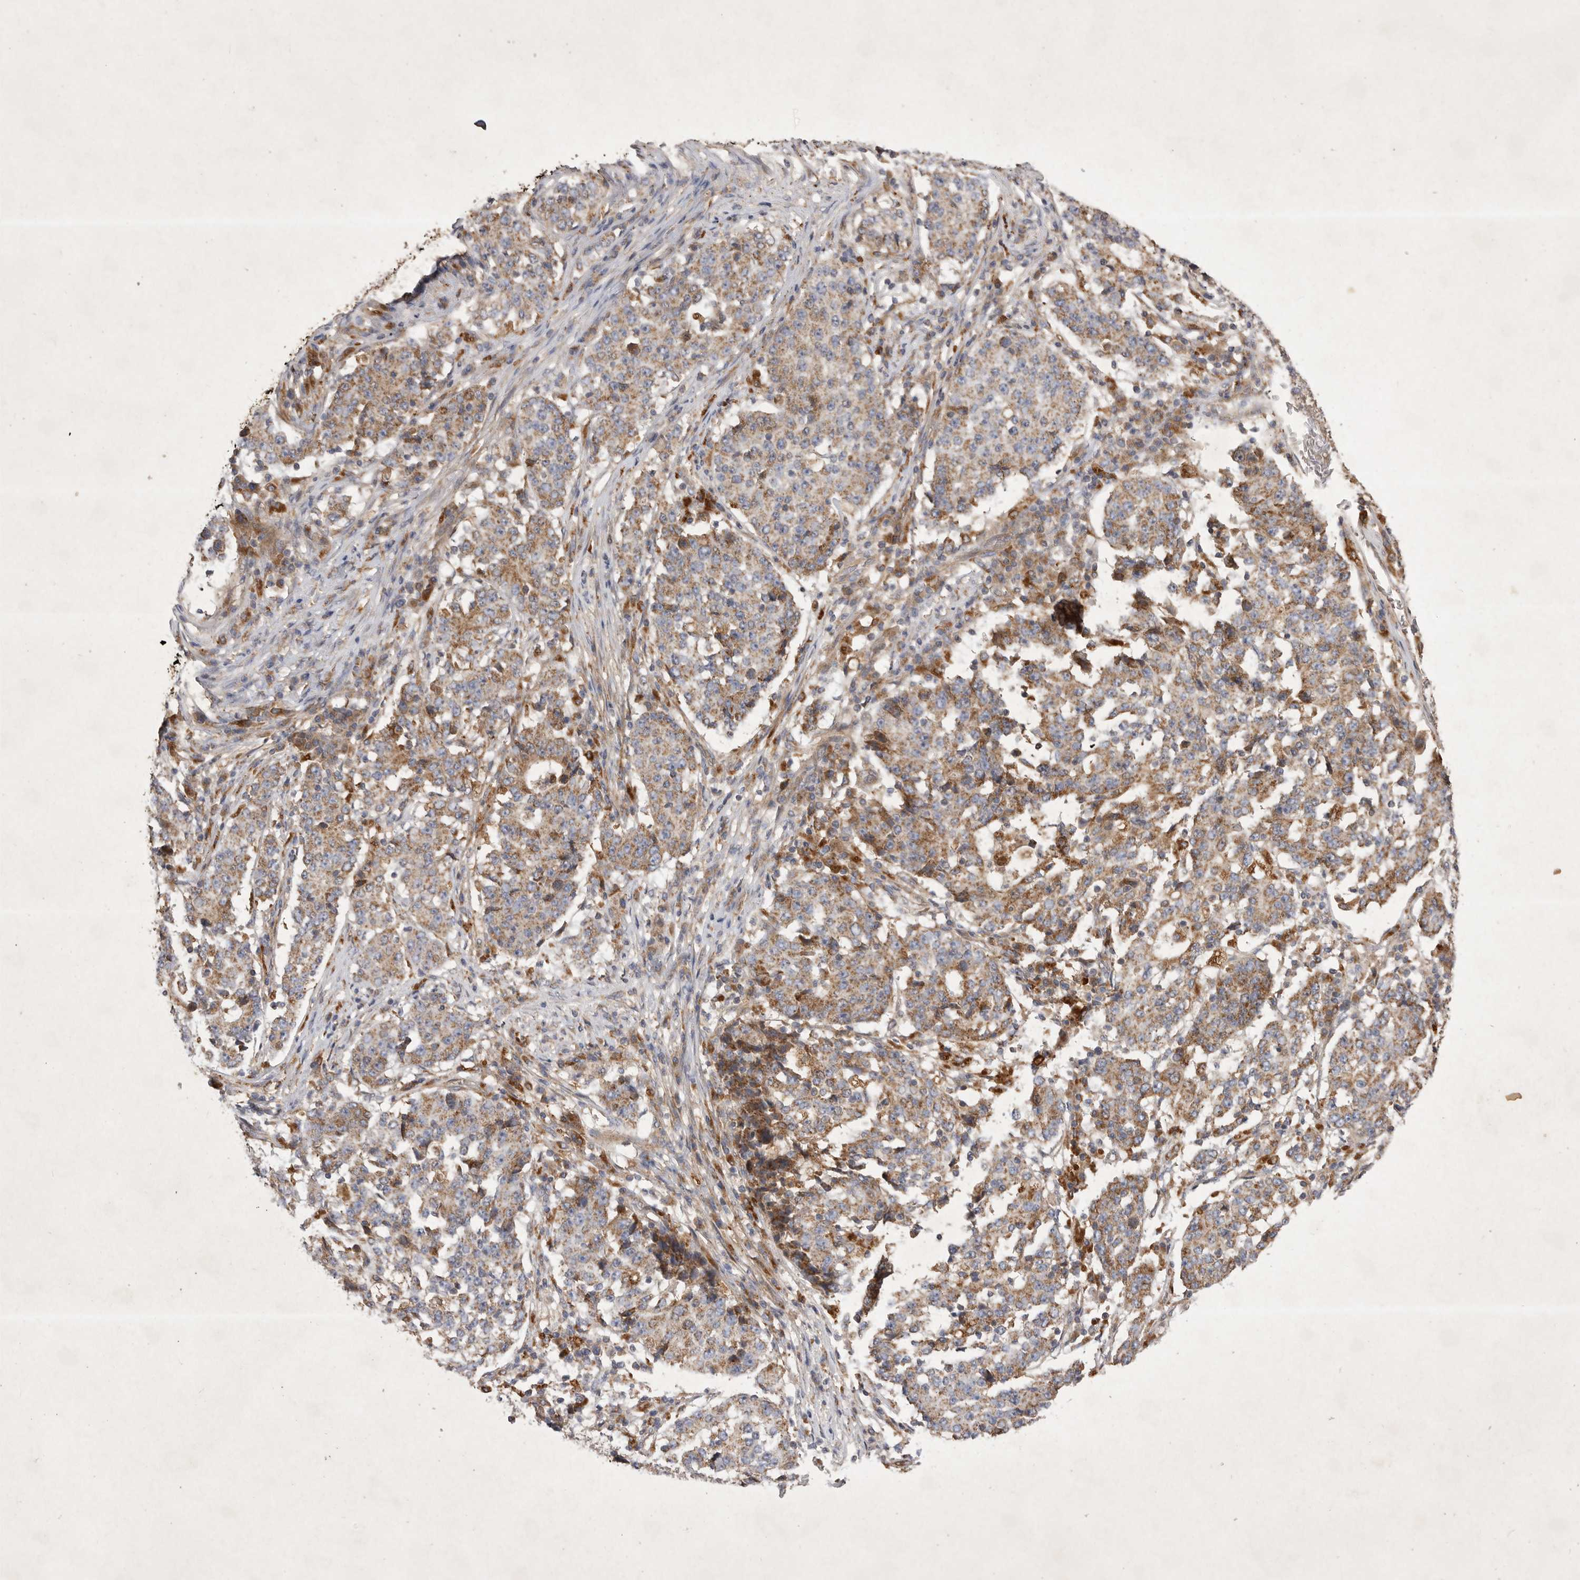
{"staining": {"intensity": "moderate", "quantity": ">75%", "location": "cytoplasmic/membranous"}, "tissue": "stomach cancer", "cell_type": "Tumor cells", "image_type": "cancer", "snomed": [{"axis": "morphology", "description": "Adenocarcinoma, NOS"}, {"axis": "topography", "description": "Stomach"}], "caption": "Tumor cells exhibit medium levels of moderate cytoplasmic/membranous expression in approximately >75% of cells in adenocarcinoma (stomach).", "gene": "MRPL41", "patient": {"sex": "male", "age": 59}}